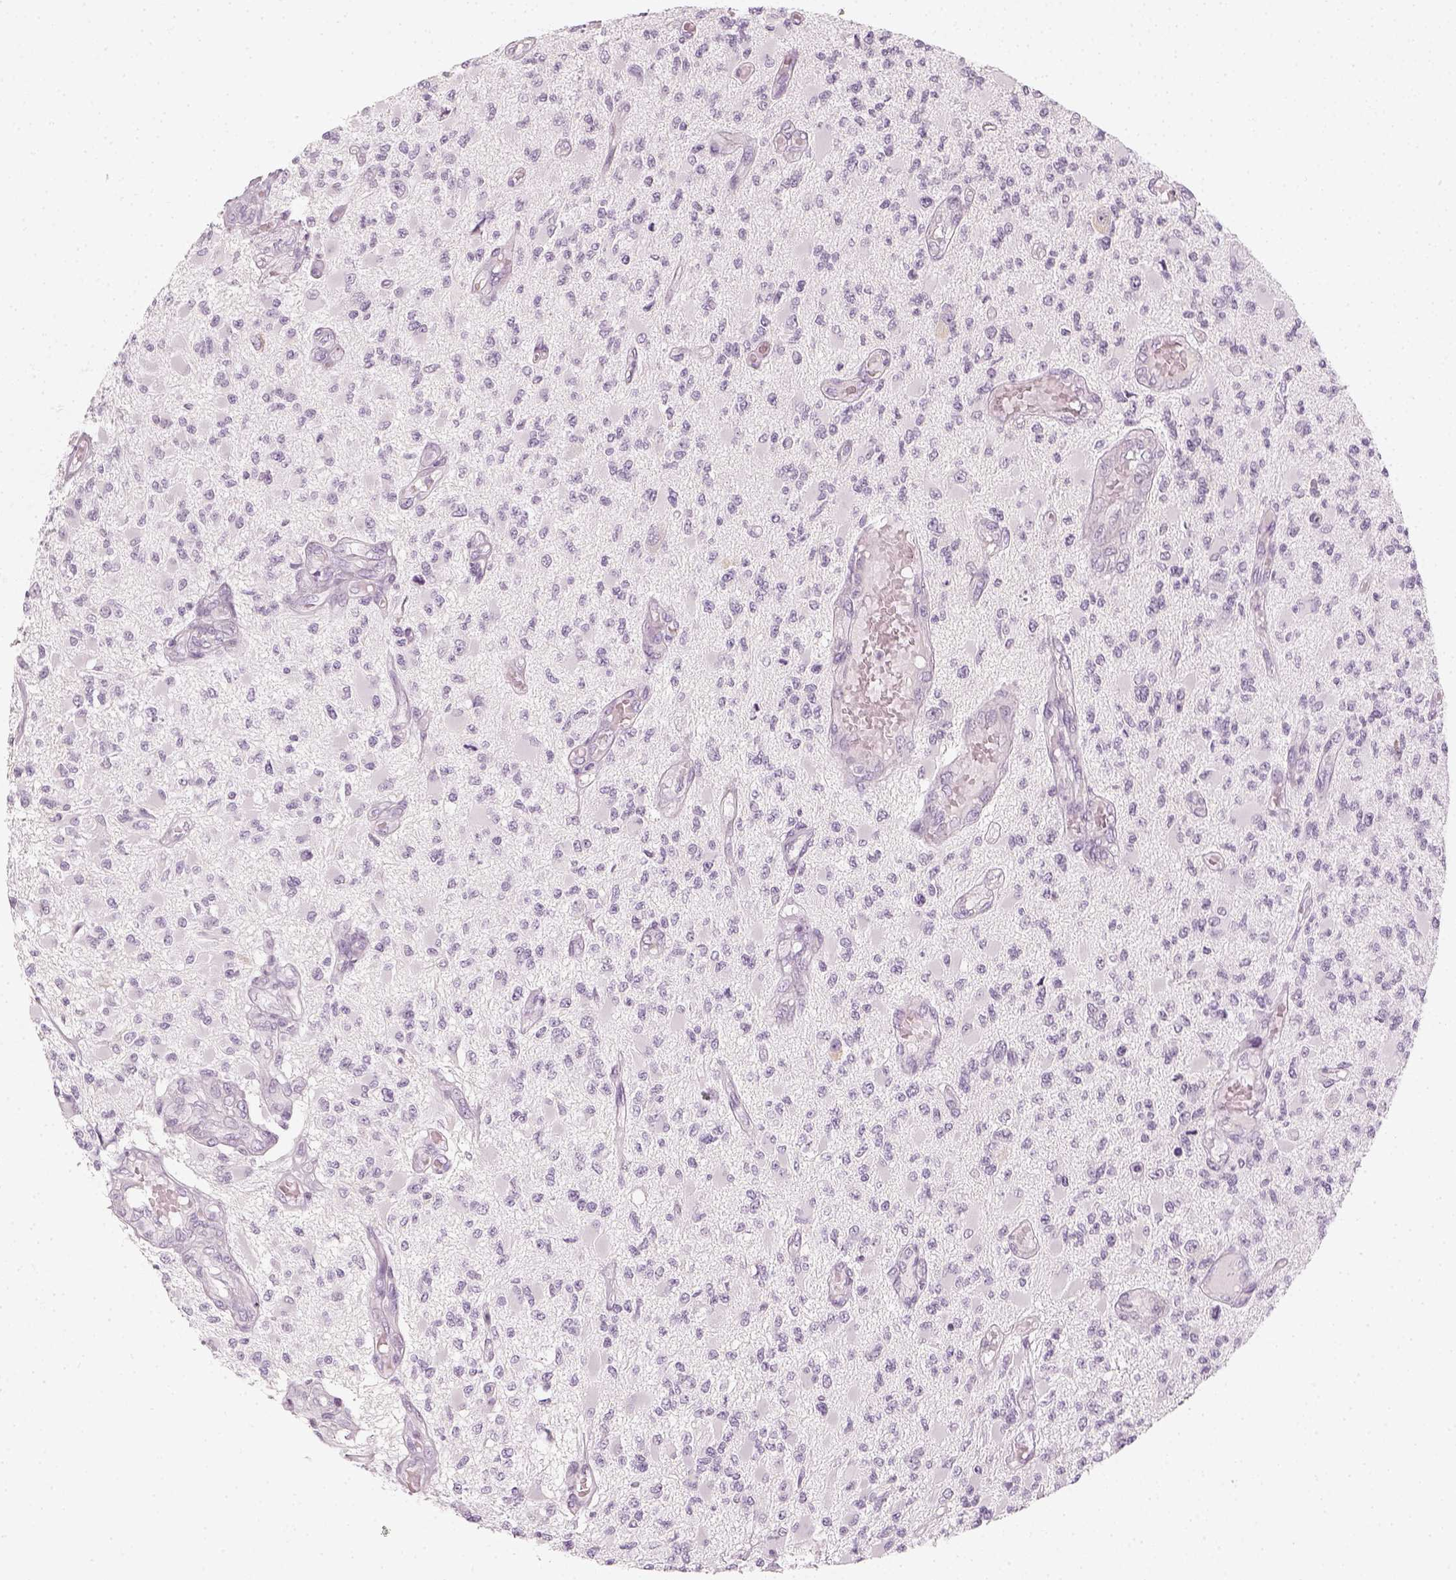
{"staining": {"intensity": "negative", "quantity": "none", "location": "none"}, "tissue": "glioma", "cell_type": "Tumor cells", "image_type": "cancer", "snomed": [{"axis": "morphology", "description": "Glioma, malignant, High grade"}, {"axis": "topography", "description": "Brain"}], "caption": "Micrograph shows no protein expression in tumor cells of glioma tissue.", "gene": "KRT25", "patient": {"sex": "female", "age": 63}}